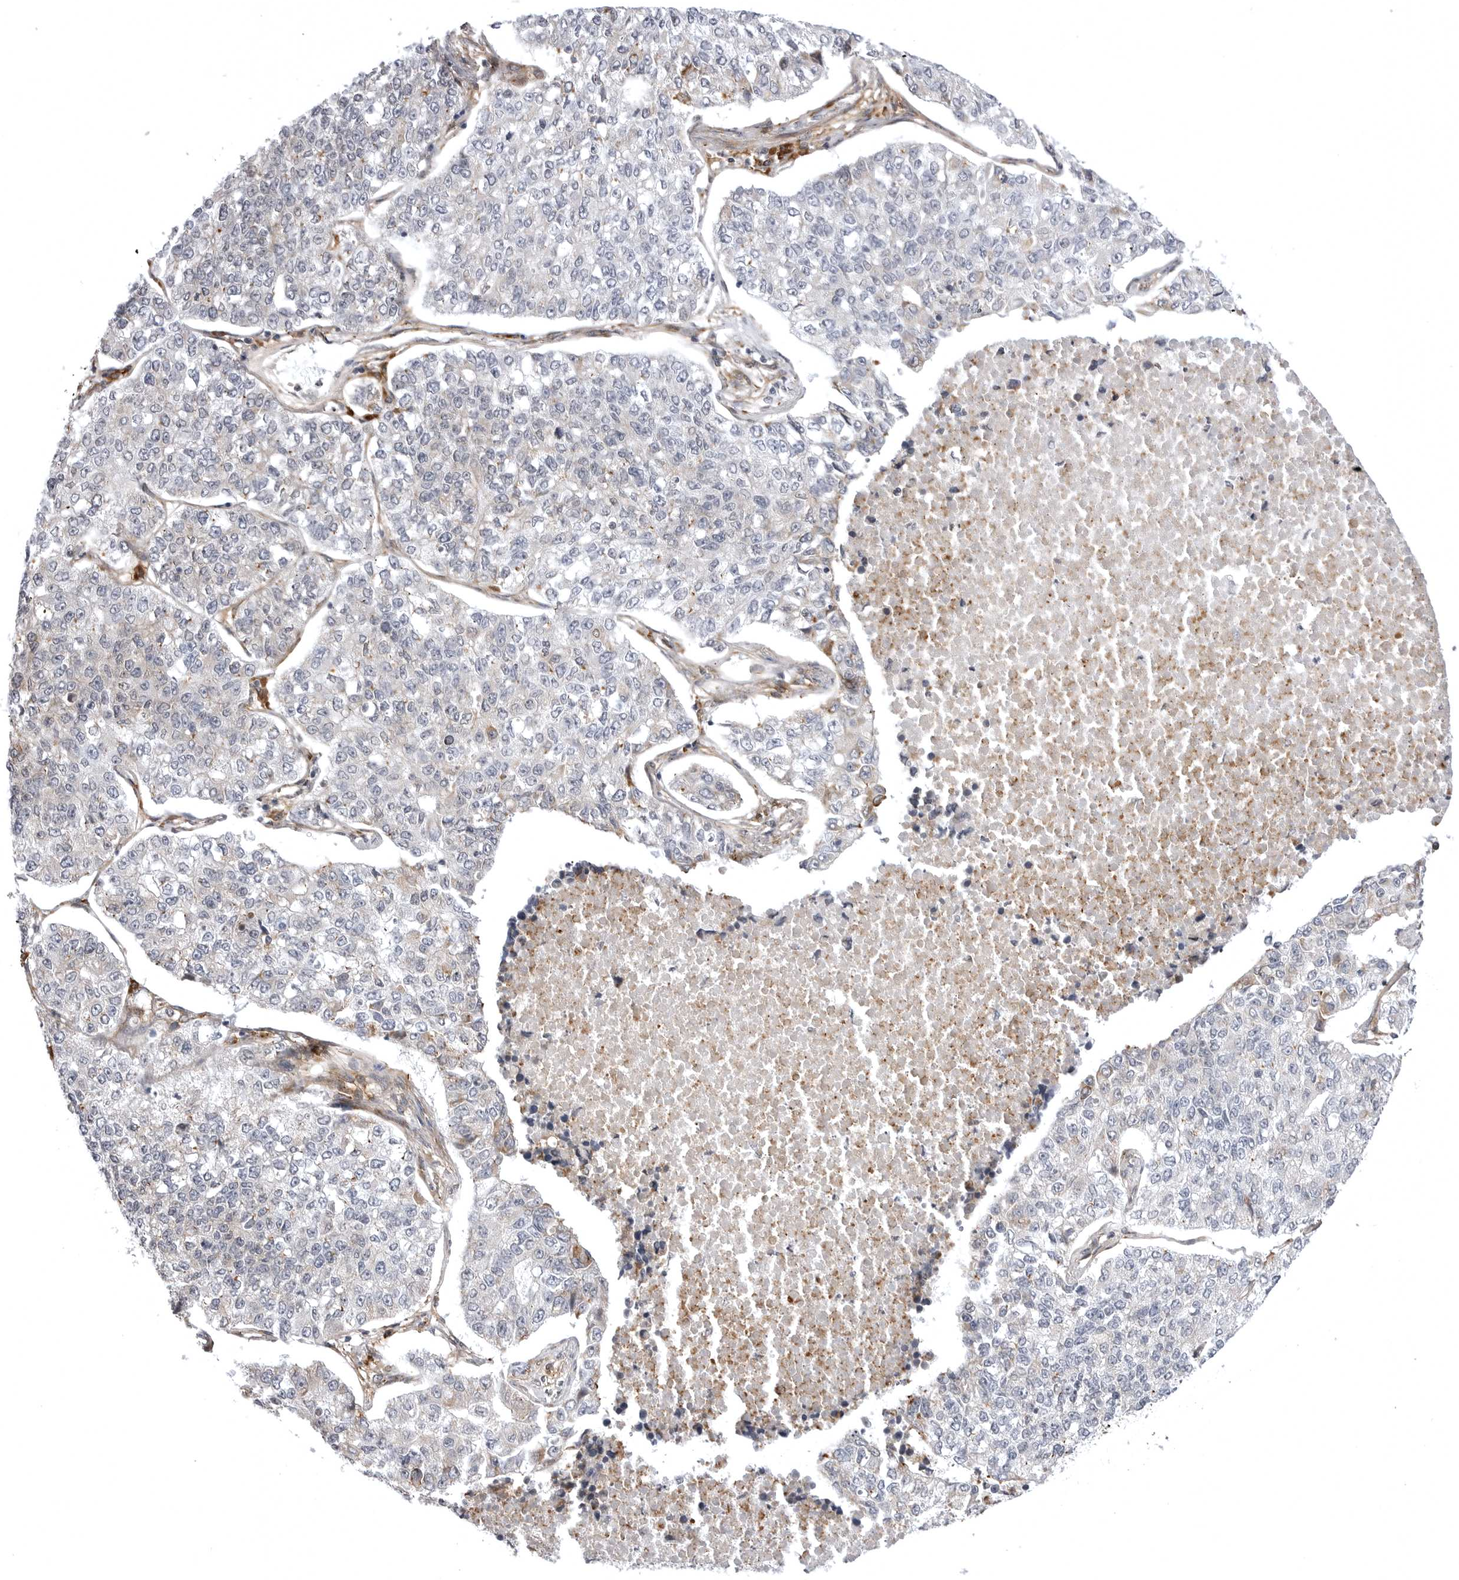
{"staining": {"intensity": "negative", "quantity": "none", "location": "none"}, "tissue": "lung cancer", "cell_type": "Tumor cells", "image_type": "cancer", "snomed": [{"axis": "morphology", "description": "Adenocarcinoma, NOS"}, {"axis": "topography", "description": "Lung"}], "caption": "This is an immunohistochemistry photomicrograph of human adenocarcinoma (lung). There is no positivity in tumor cells.", "gene": "ARL5A", "patient": {"sex": "male", "age": 49}}